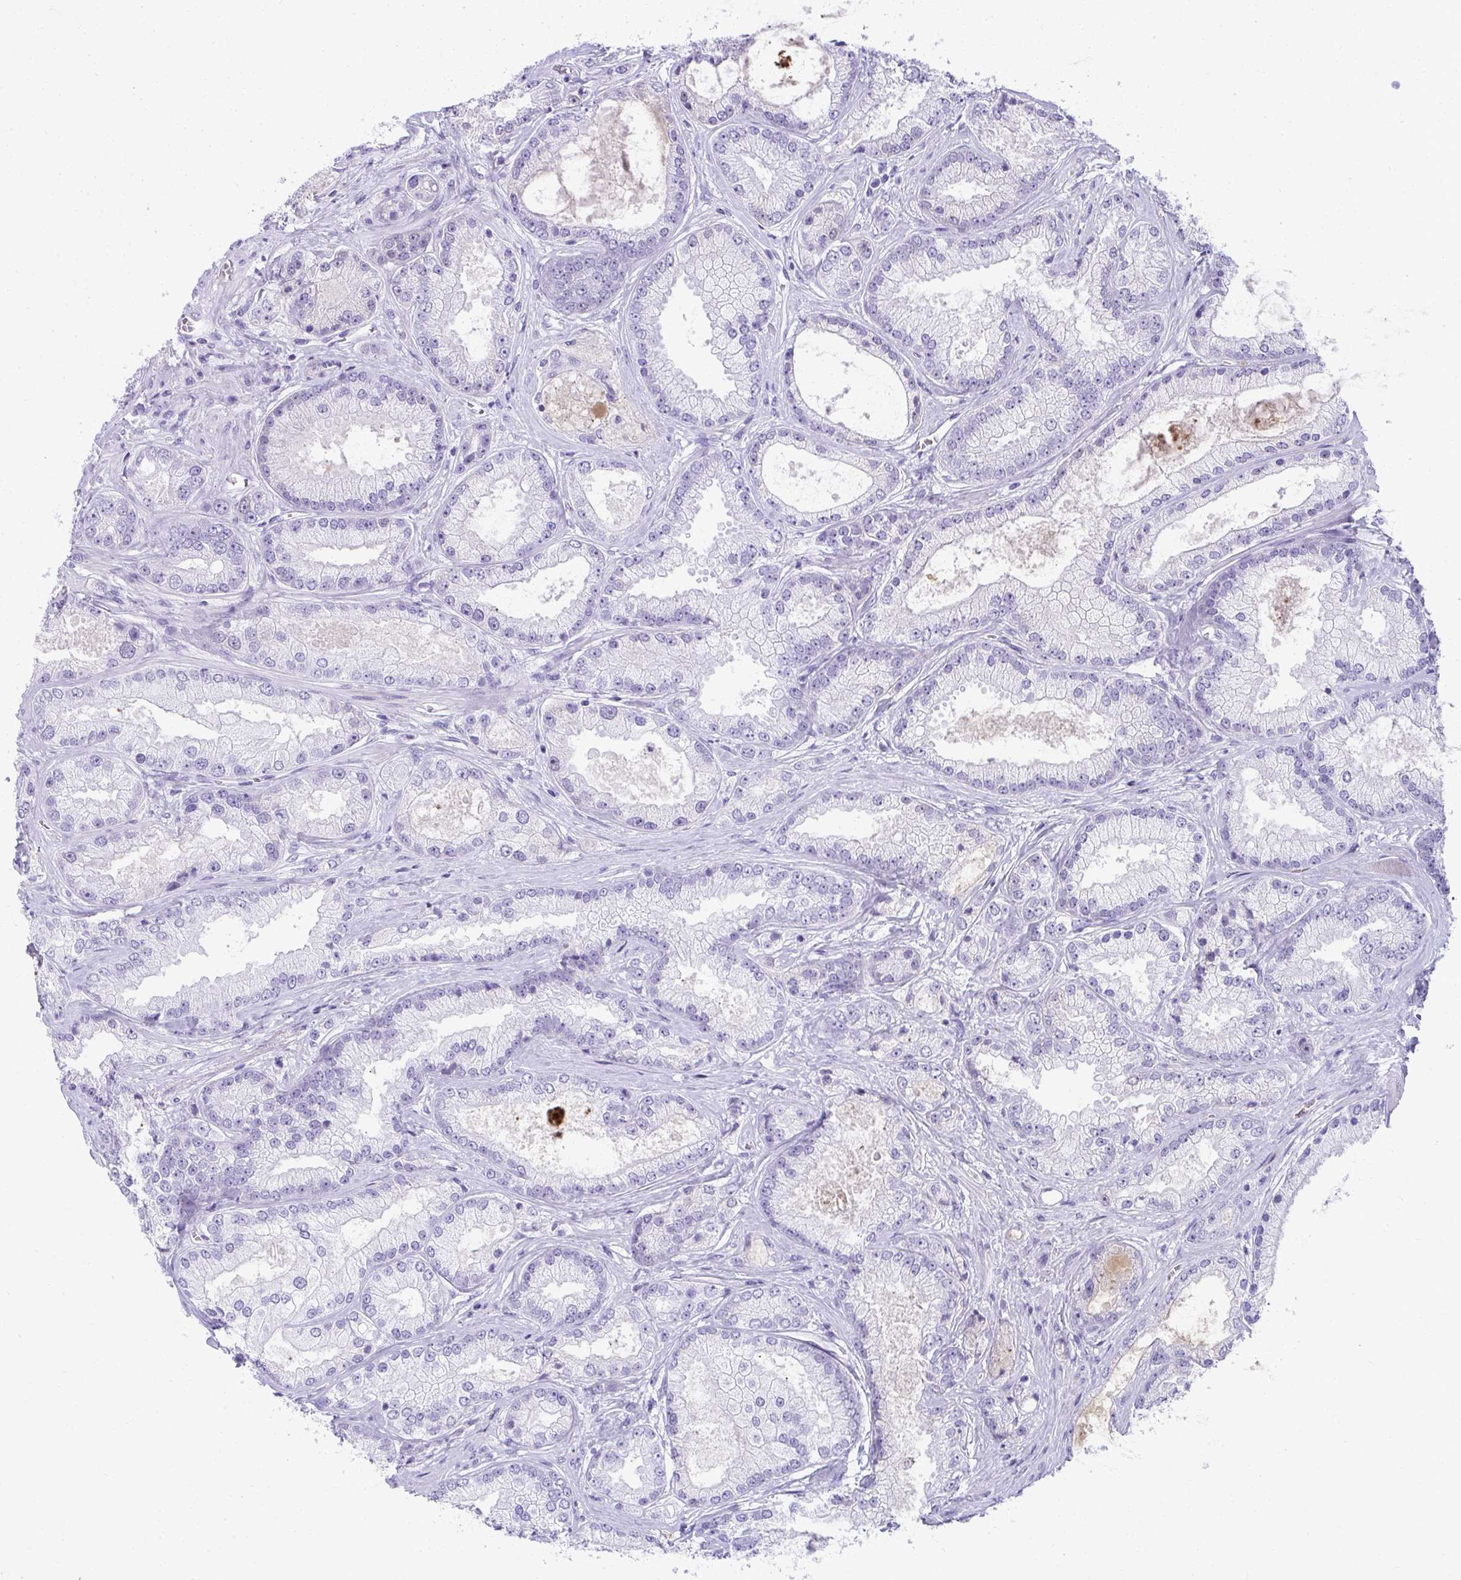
{"staining": {"intensity": "negative", "quantity": "none", "location": "none"}, "tissue": "prostate cancer", "cell_type": "Tumor cells", "image_type": "cancer", "snomed": [{"axis": "morphology", "description": "Adenocarcinoma, High grade"}, {"axis": "topography", "description": "Prostate"}], "caption": "Immunohistochemistry of human prostate cancer (adenocarcinoma (high-grade)) shows no positivity in tumor cells.", "gene": "ZSWIM3", "patient": {"sex": "male", "age": 67}}